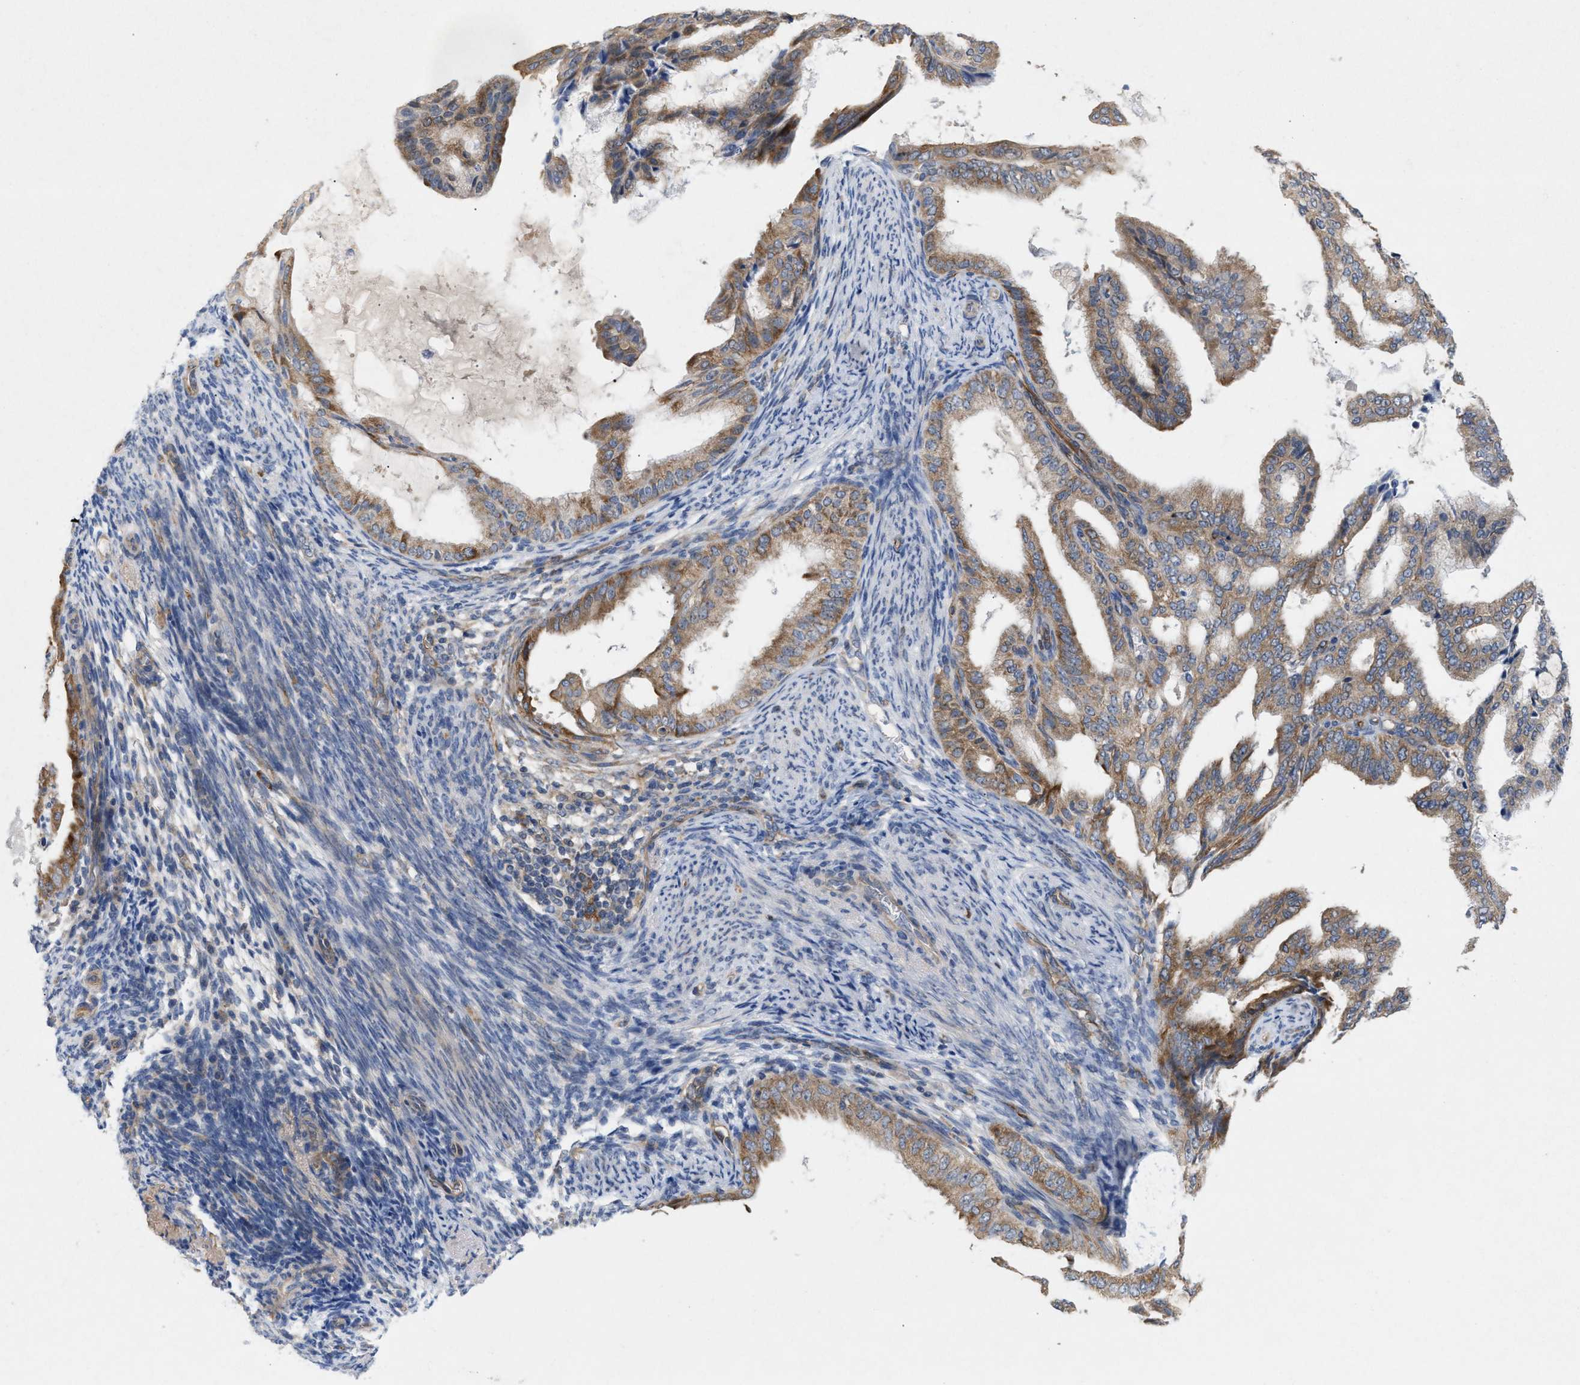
{"staining": {"intensity": "moderate", "quantity": ">75%", "location": "cytoplasmic/membranous"}, "tissue": "endometrial cancer", "cell_type": "Tumor cells", "image_type": "cancer", "snomed": [{"axis": "morphology", "description": "Adenocarcinoma, NOS"}, {"axis": "topography", "description": "Endometrium"}], "caption": "The histopathology image demonstrates immunohistochemical staining of adenocarcinoma (endometrial). There is moderate cytoplasmic/membranous staining is present in about >75% of tumor cells. The staining is performed using DAB brown chromogen to label protein expression. The nuclei are counter-stained blue using hematoxylin.", "gene": "UBAP2", "patient": {"sex": "female", "age": 58}}